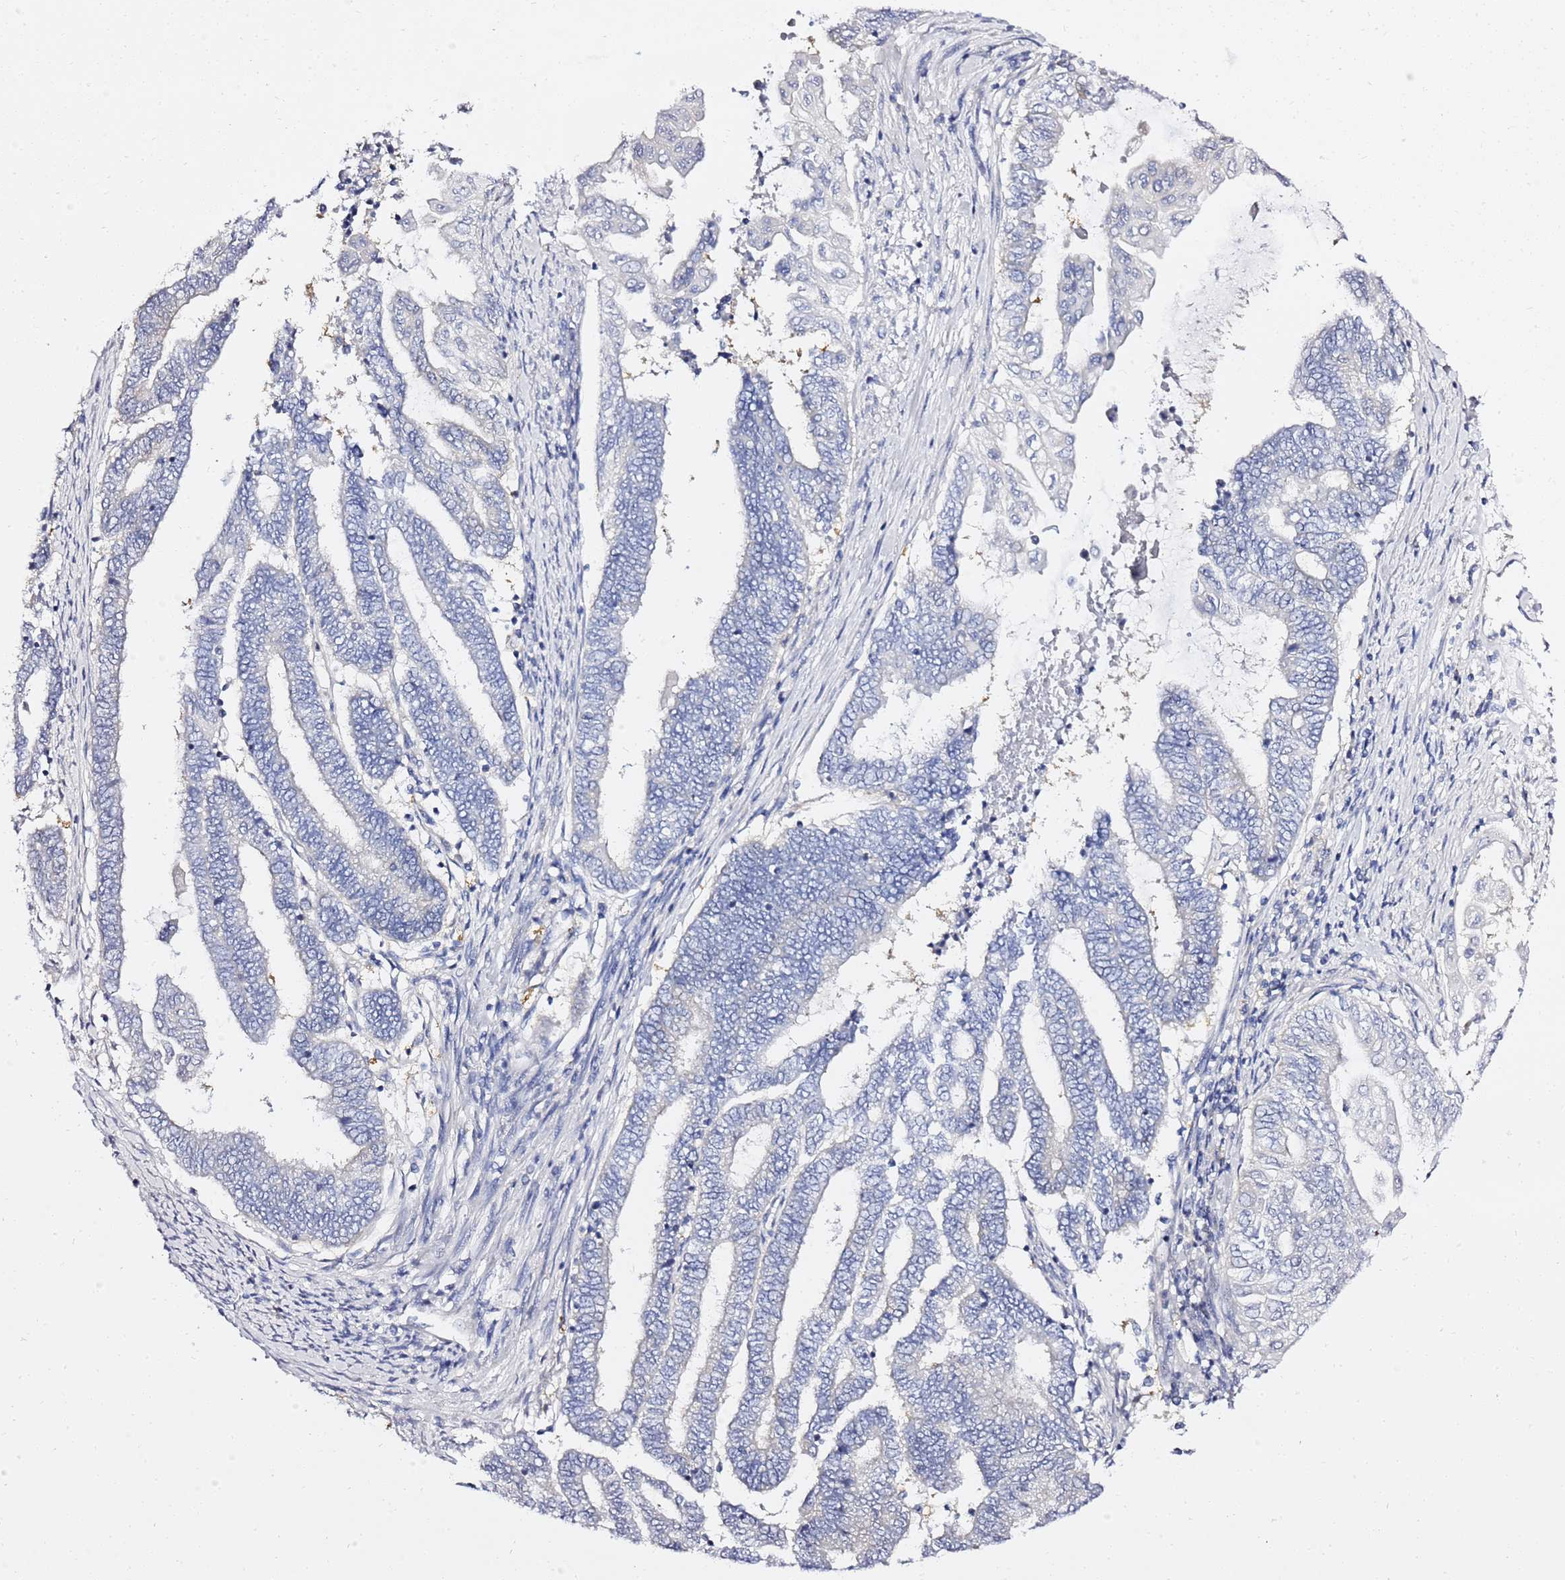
{"staining": {"intensity": "negative", "quantity": "none", "location": "none"}, "tissue": "endometrial cancer", "cell_type": "Tumor cells", "image_type": "cancer", "snomed": [{"axis": "morphology", "description": "Adenocarcinoma, NOS"}, {"axis": "topography", "description": "Uterus"}, {"axis": "topography", "description": "Endometrium"}], "caption": "Image shows no significant protein staining in tumor cells of endometrial adenocarcinoma.", "gene": "LENG1", "patient": {"sex": "female", "age": 70}}